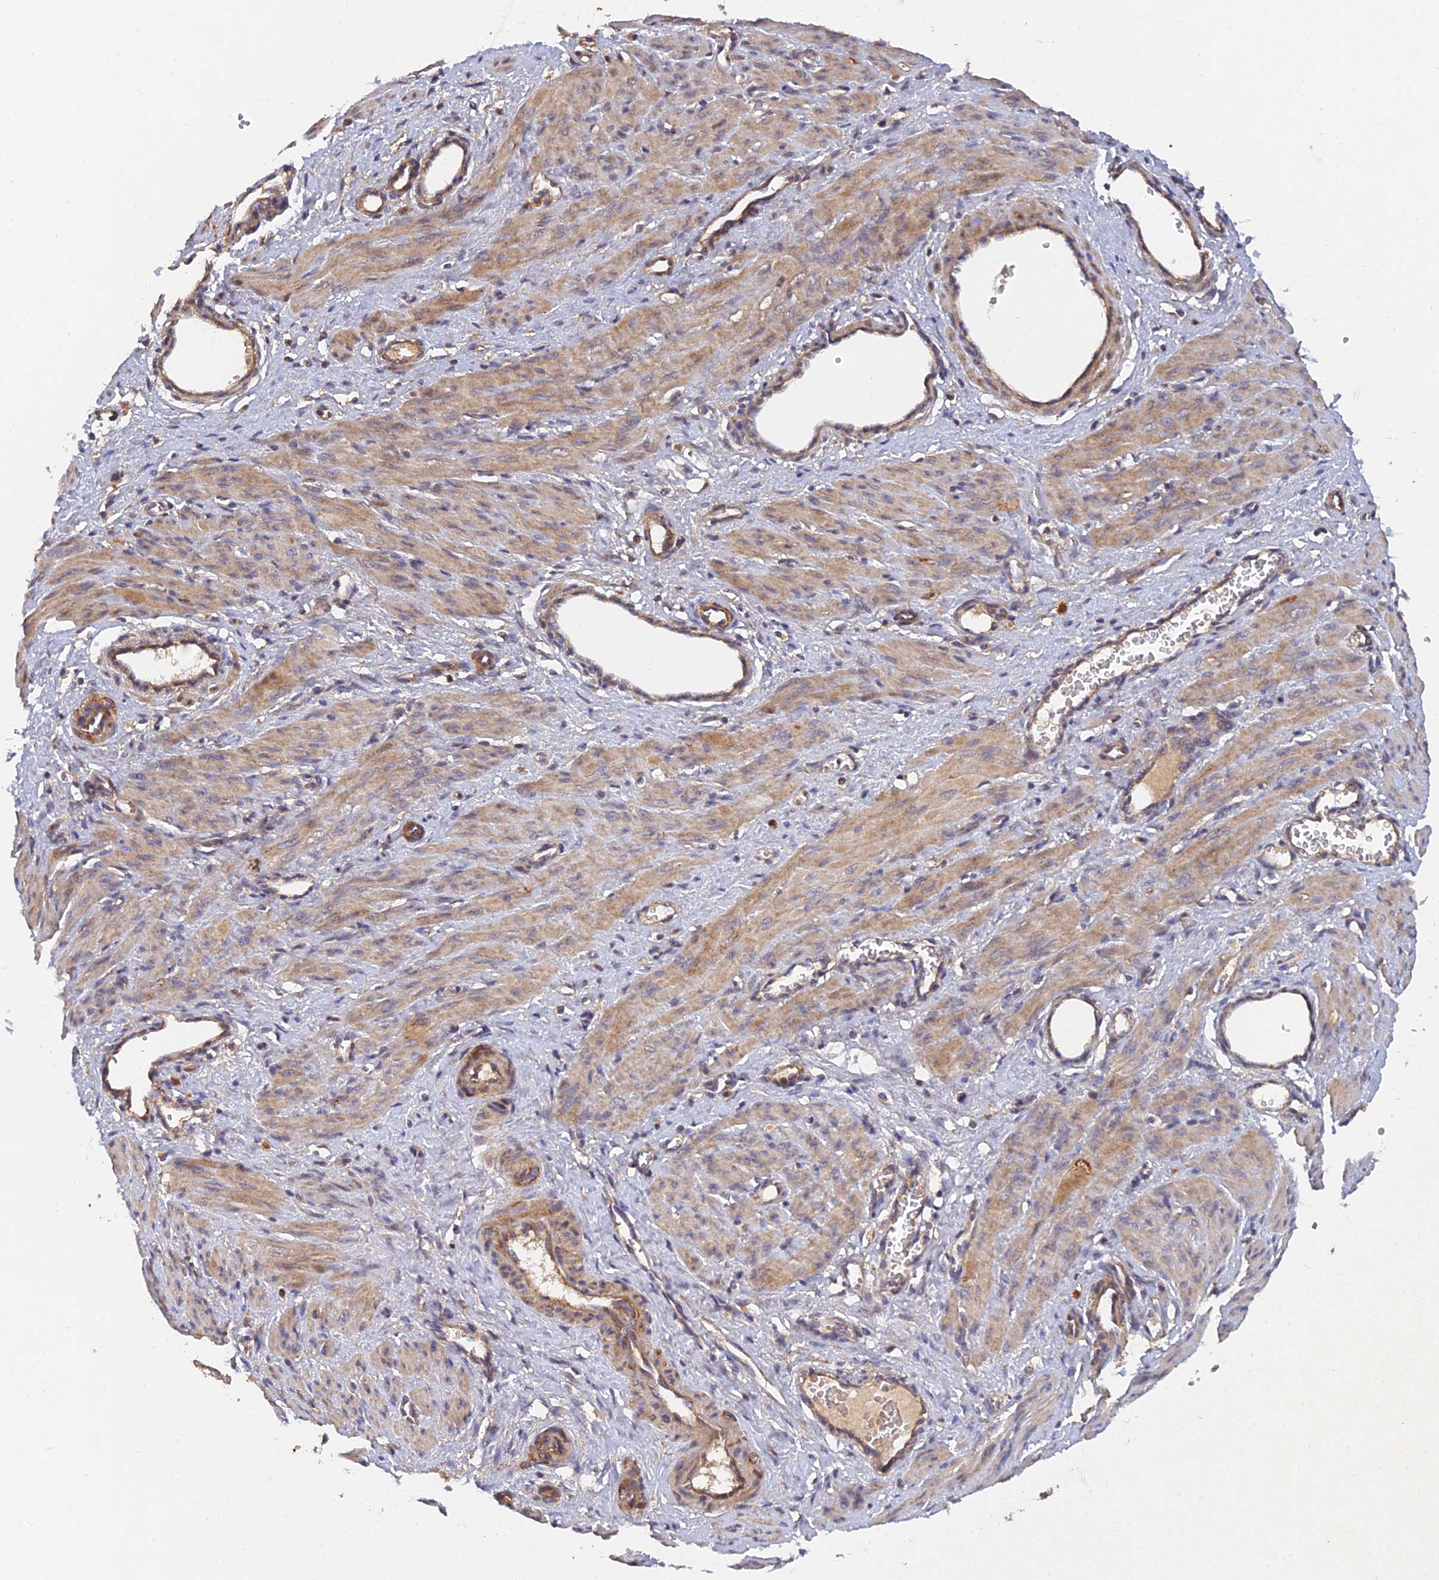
{"staining": {"intensity": "moderate", "quantity": ">75%", "location": "cytoplasmic/membranous"}, "tissue": "smooth muscle", "cell_type": "Smooth muscle cells", "image_type": "normal", "snomed": [{"axis": "morphology", "description": "Normal tissue, NOS"}, {"axis": "topography", "description": "Endometrium"}], "caption": "Immunohistochemistry (DAB) staining of normal smooth muscle exhibits moderate cytoplasmic/membranous protein staining in approximately >75% of smooth muscle cells. (Brightfield microscopy of DAB IHC at high magnification).", "gene": "SLC38A11", "patient": {"sex": "female", "age": 33}}